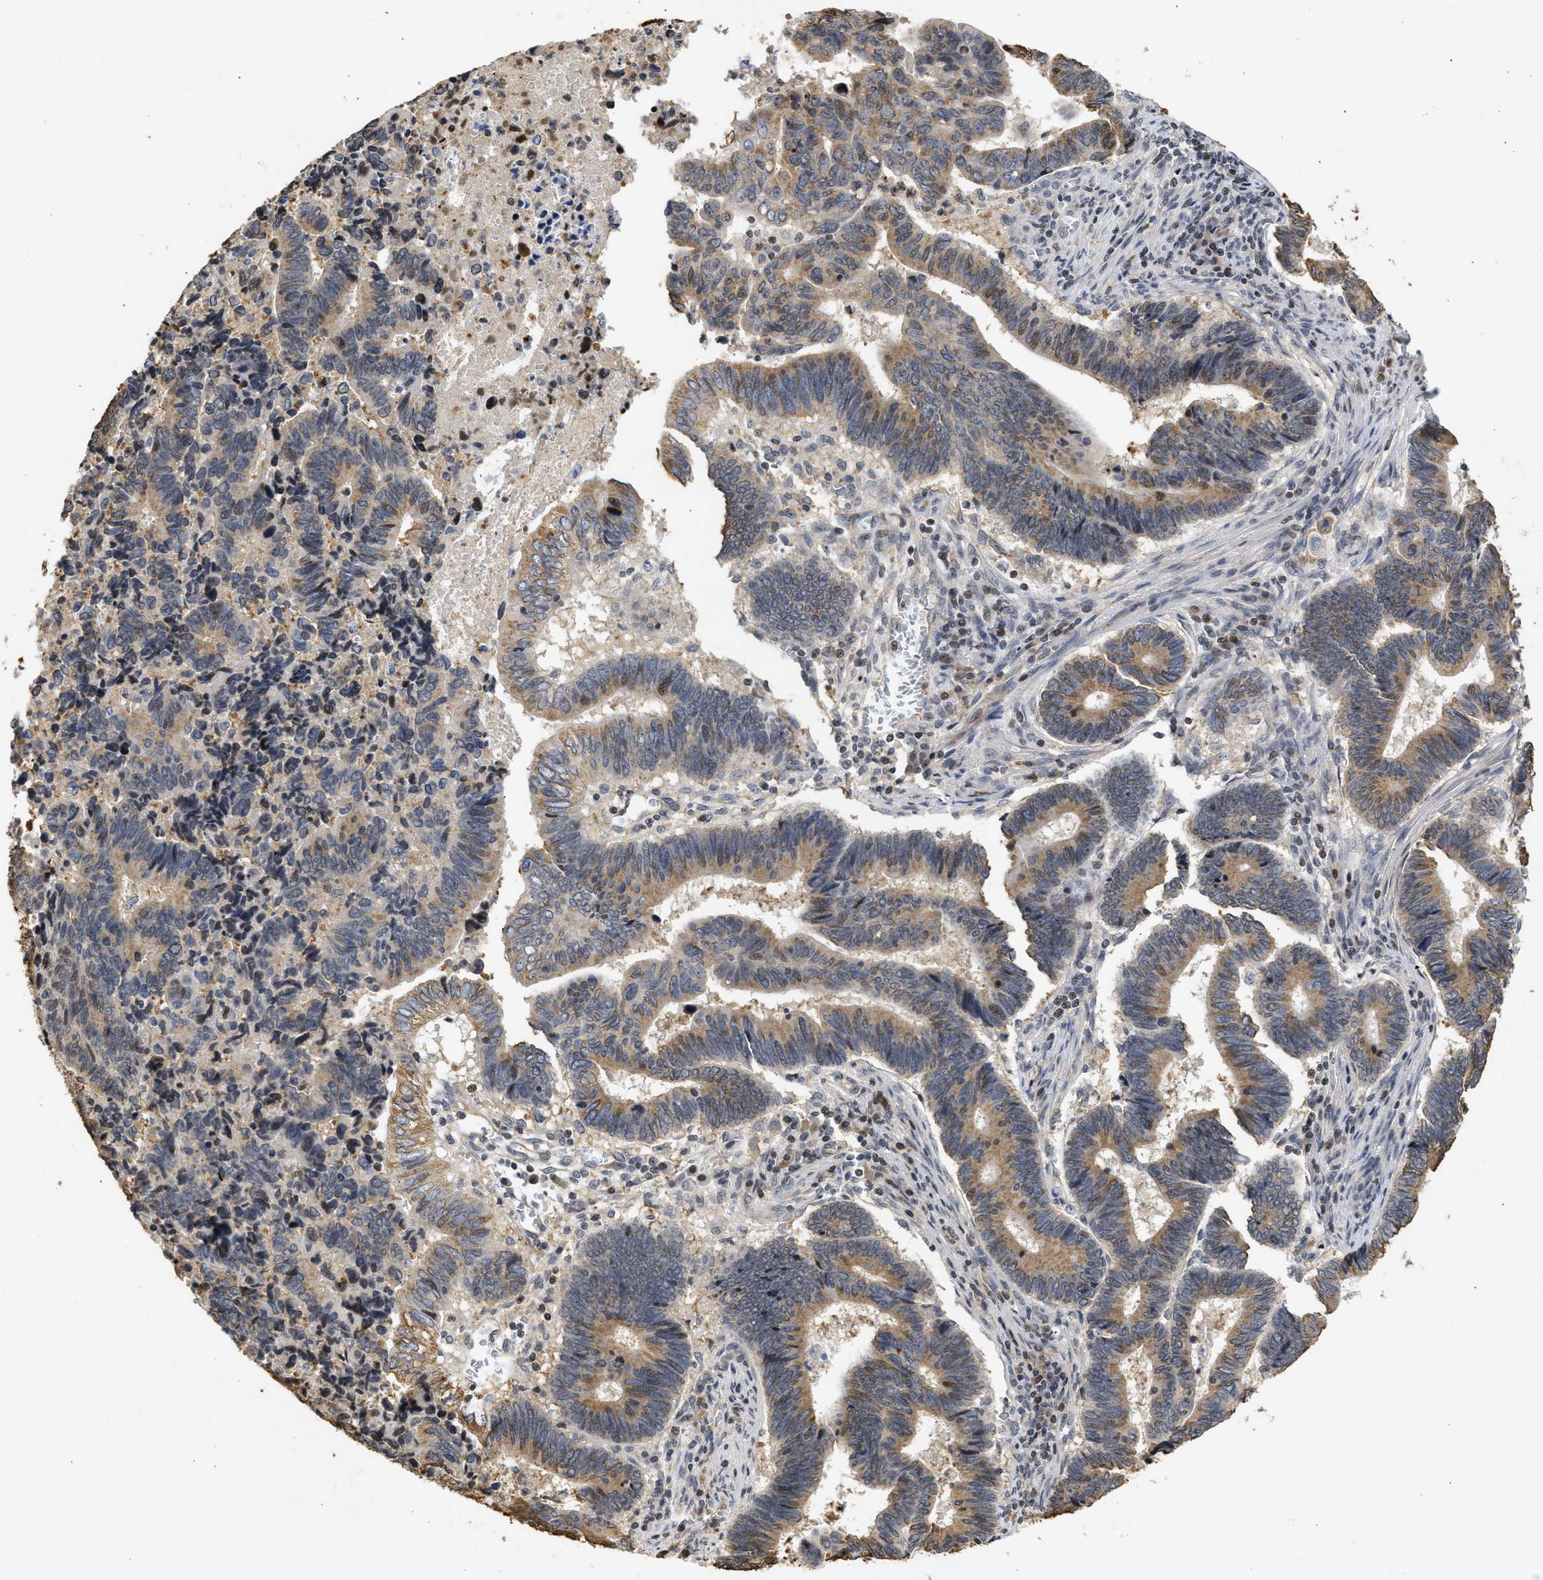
{"staining": {"intensity": "moderate", "quantity": ">75%", "location": "cytoplasmic/membranous"}, "tissue": "pancreatic cancer", "cell_type": "Tumor cells", "image_type": "cancer", "snomed": [{"axis": "morphology", "description": "Adenocarcinoma, NOS"}, {"axis": "topography", "description": "Pancreas"}], "caption": "This is an image of IHC staining of pancreatic cancer, which shows moderate staining in the cytoplasmic/membranous of tumor cells.", "gene": "ENSG00000142539", "patient": {"sex": "female", "age": 70}}